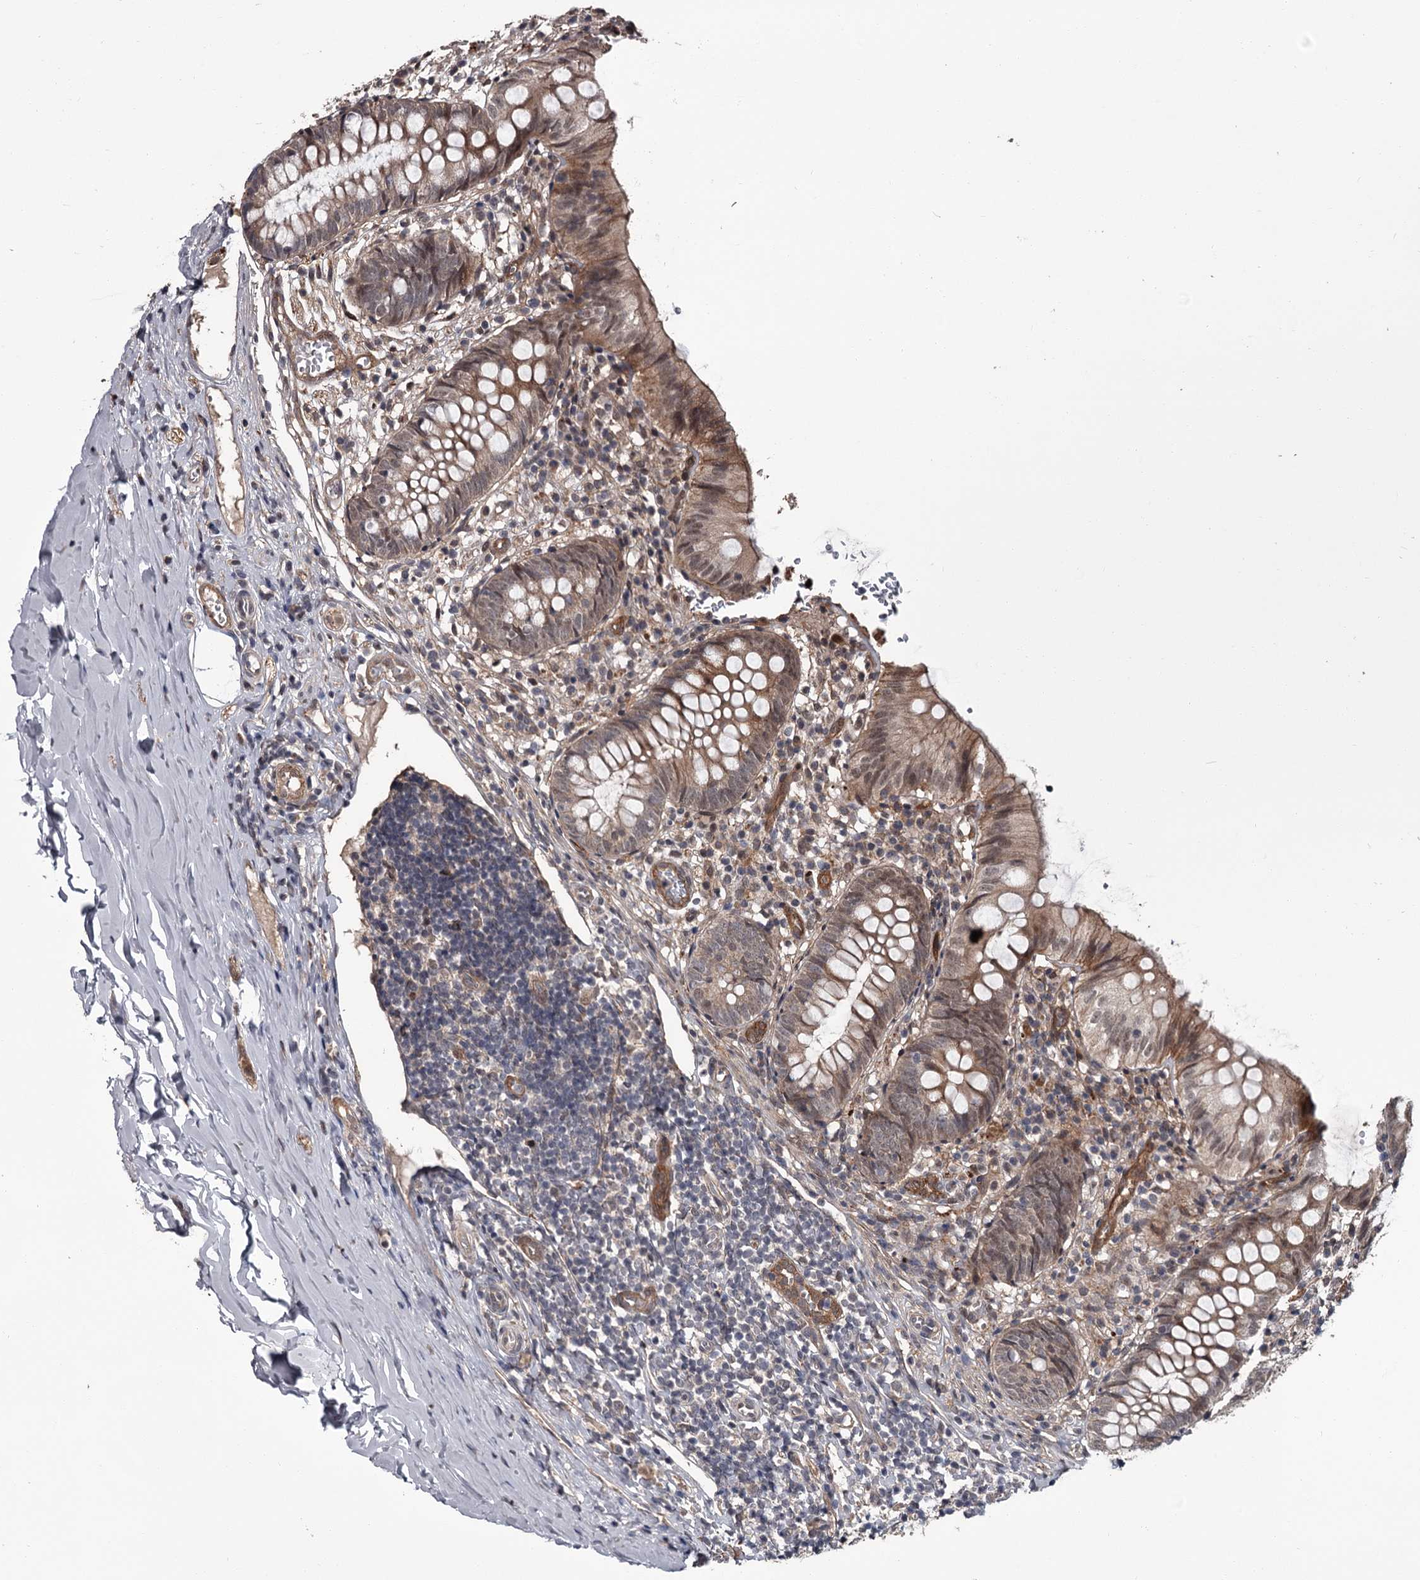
{"staining": {"intensity": "moderate", "quantity": ">75%", "location": "cytoplasmic/membranous"}, "tissue": "appendix", "cell_type": "Glandular cells", "image_type": "normal", "snomed": [{"axis": "morphology", "description": "Normal tissue, NOS"}, {"axis": "topography", "description": "Appendix"}], "caption": "An immunohistochemistry (IHC) photomicrograph of normal tissue is shown. Protein staining in brown labels moderate cytoplasmic/membranous positivity in appendix within glandular cells.", "gene": "CDC42EP2", "patient": {"sex": "male", "age": 8}}